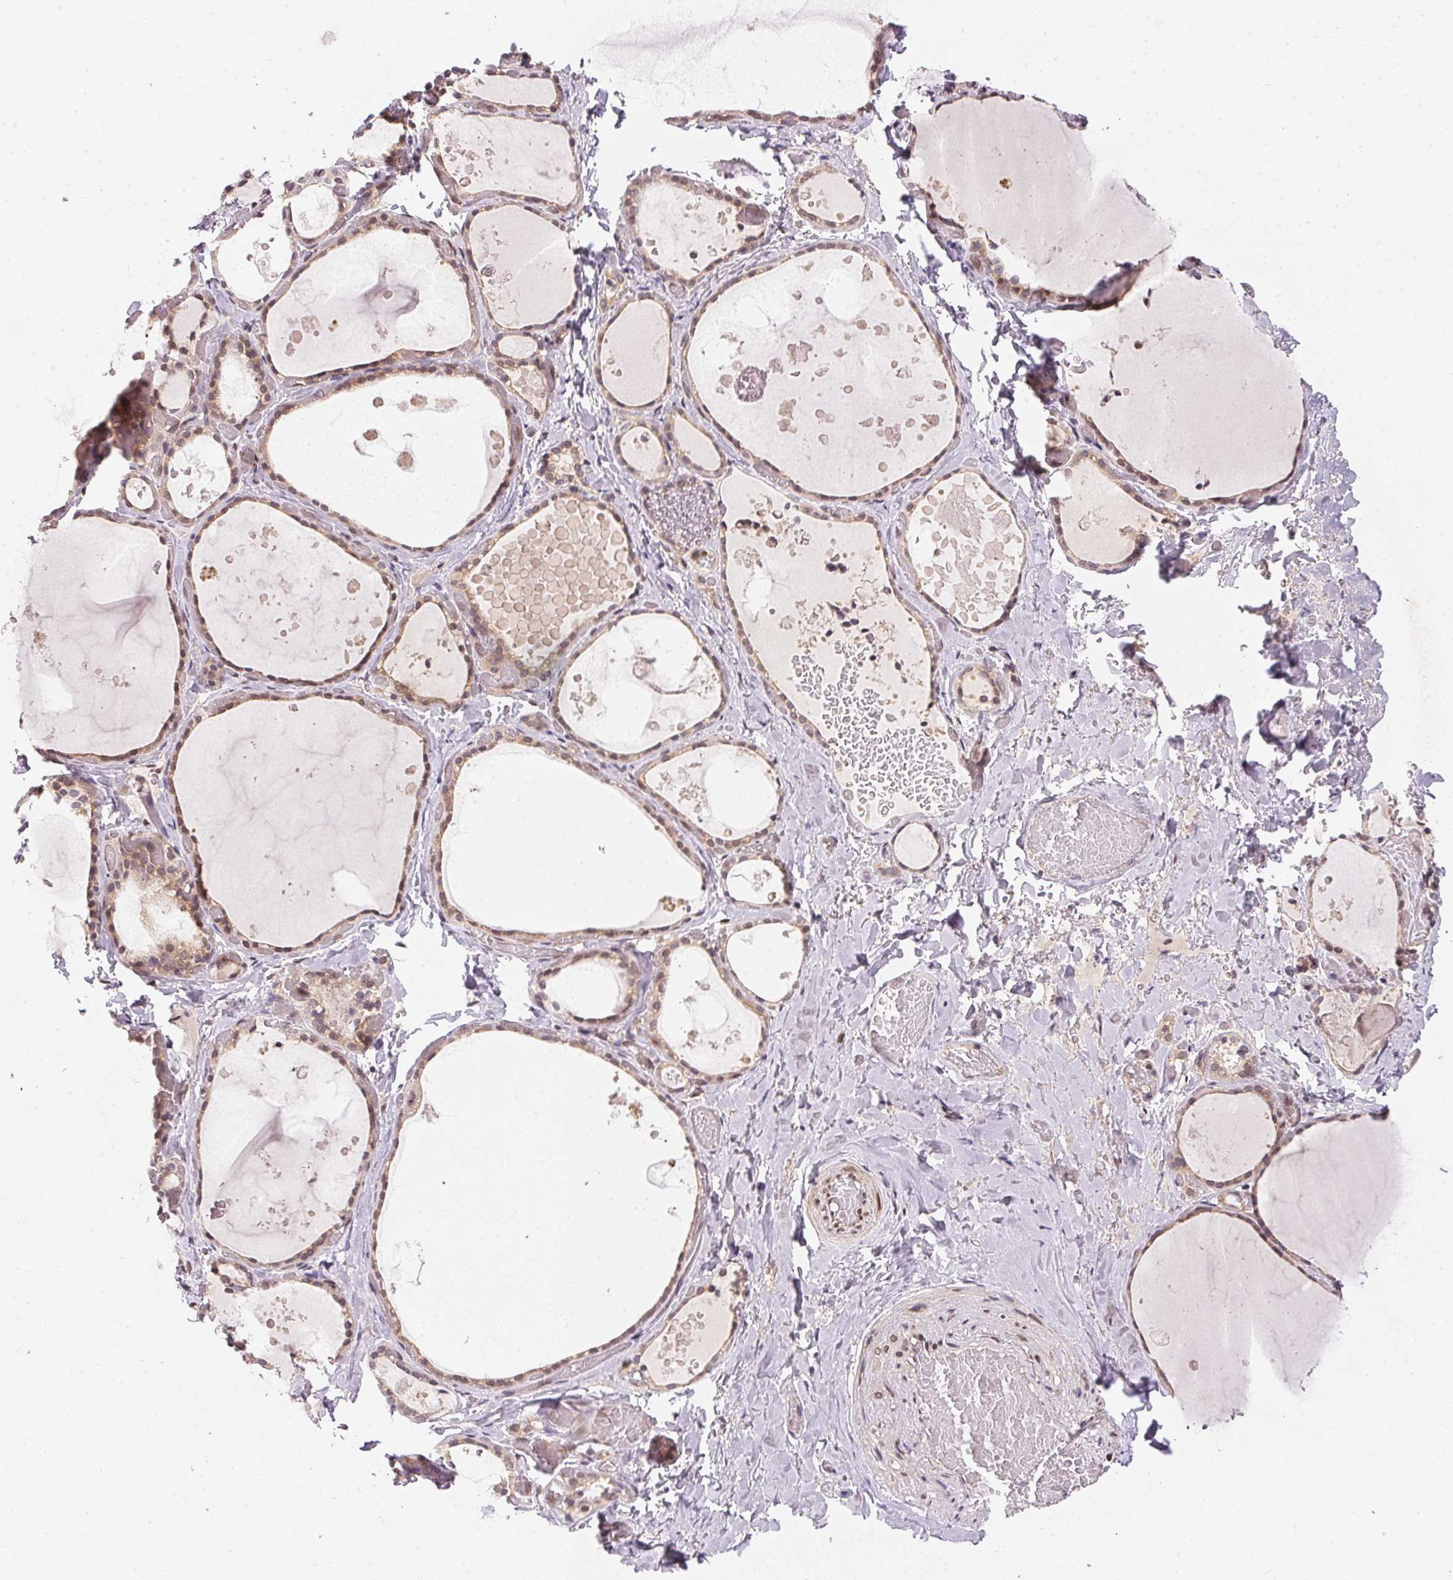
{"staining": {"intensity": "weak", "quantity": ">75%", "location": "cytoplasmic/membranous,nuclear"}, "tissue": "thyroid gland", "cell_type": "Glandular cells", "image_type": "normal", "snomed": [{"axis": "morphology", "description": "Normal tissue, NOS"}, {"axis": "topography", "description": "Thyroid gland"}], "caption": "Glandular cells exhibit low levels of weak cytoplasmic/membranous,nuclear staining in approximately >75% of cells in unremarkable human thyroid gland. The protein is stained brown, and the nuclei are stained in blue (DAB (3,3'-diaminobenzidine) IHC with brightfield microscopy, high magnification).", "gene": "EI24", "patient": {"sex": "female", "age": 56}}